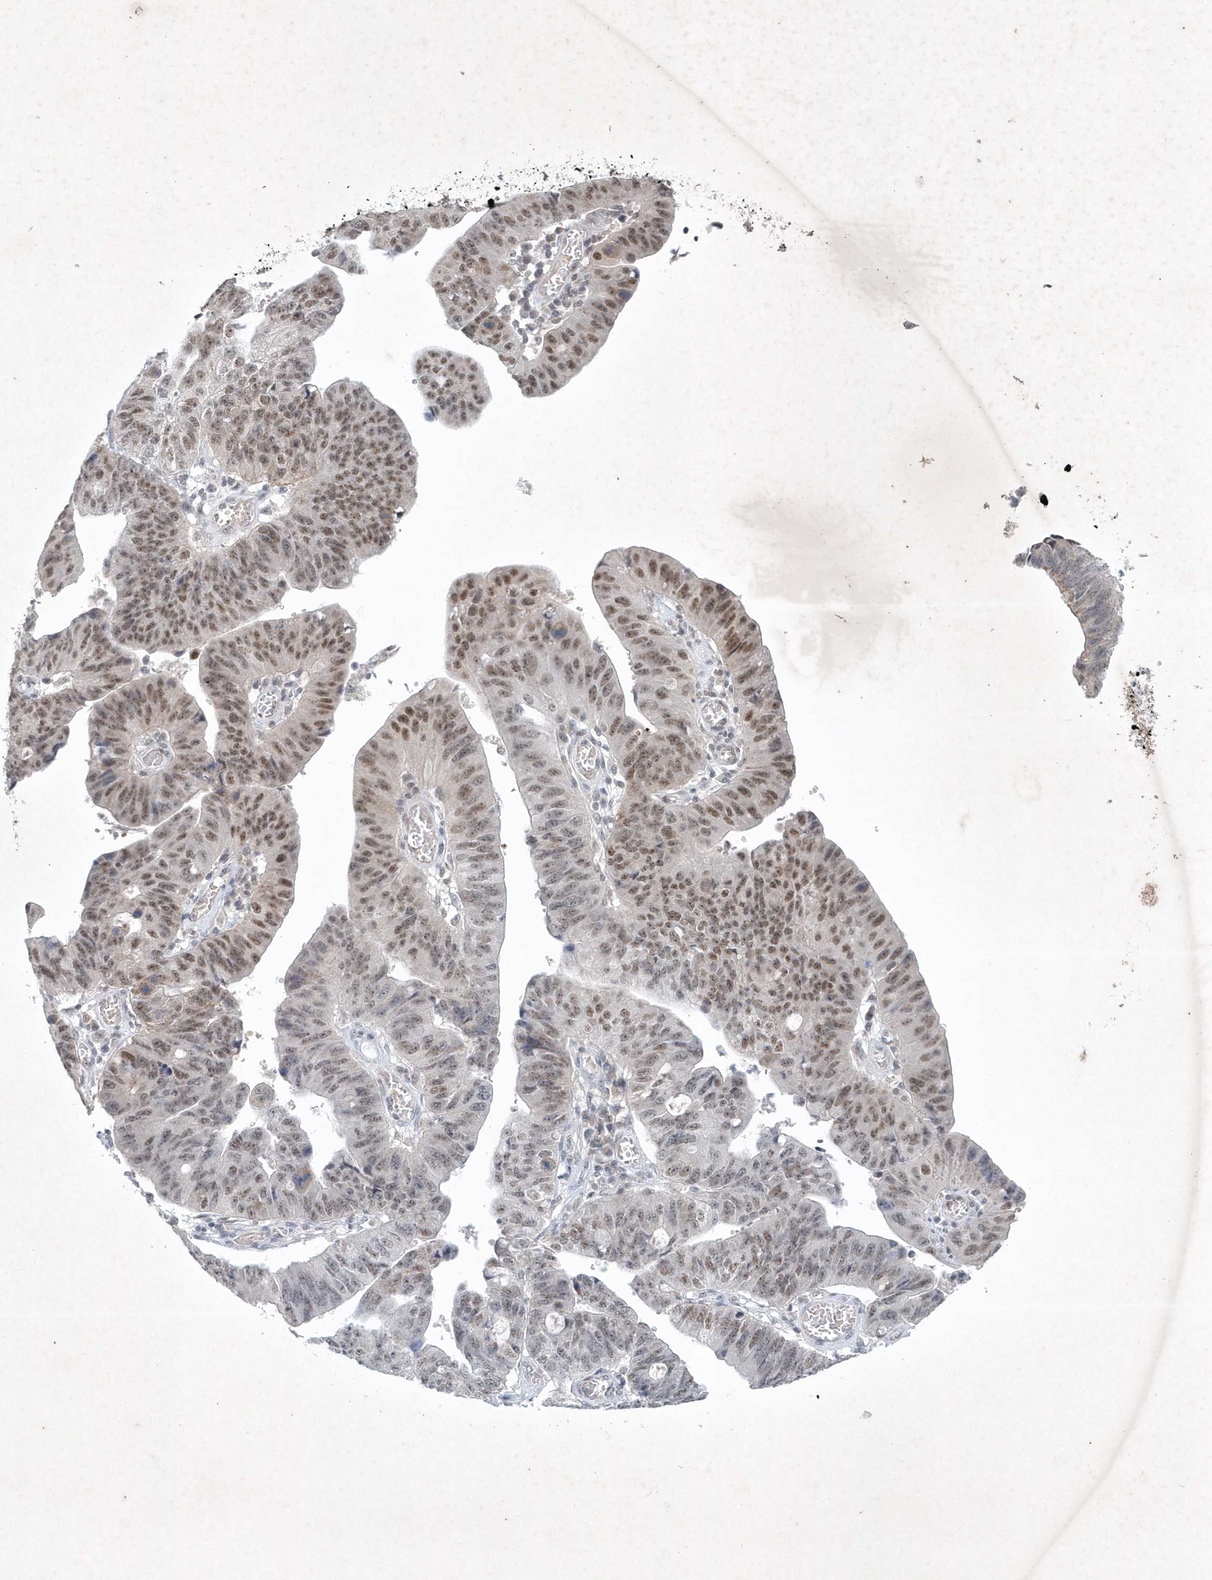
{"staining": {"intensity": "weak", "quantity": "<25%", "location": "nuclear"}, "tissue": "stomach cancer", "cell_type": "Tumor cells", "image_type": "cancer", "snomed": [{"axis": "morphology", "description": "Adenocarcinoma, NOS"}, {"axis": "topography", "description": "Stomach"}], "caption": "Tumor cells show no significant expression in stomach cancer (adenocarcinoma).", "gene": "ZBTB9", "patient": {"sex": "male", "age": 59}}